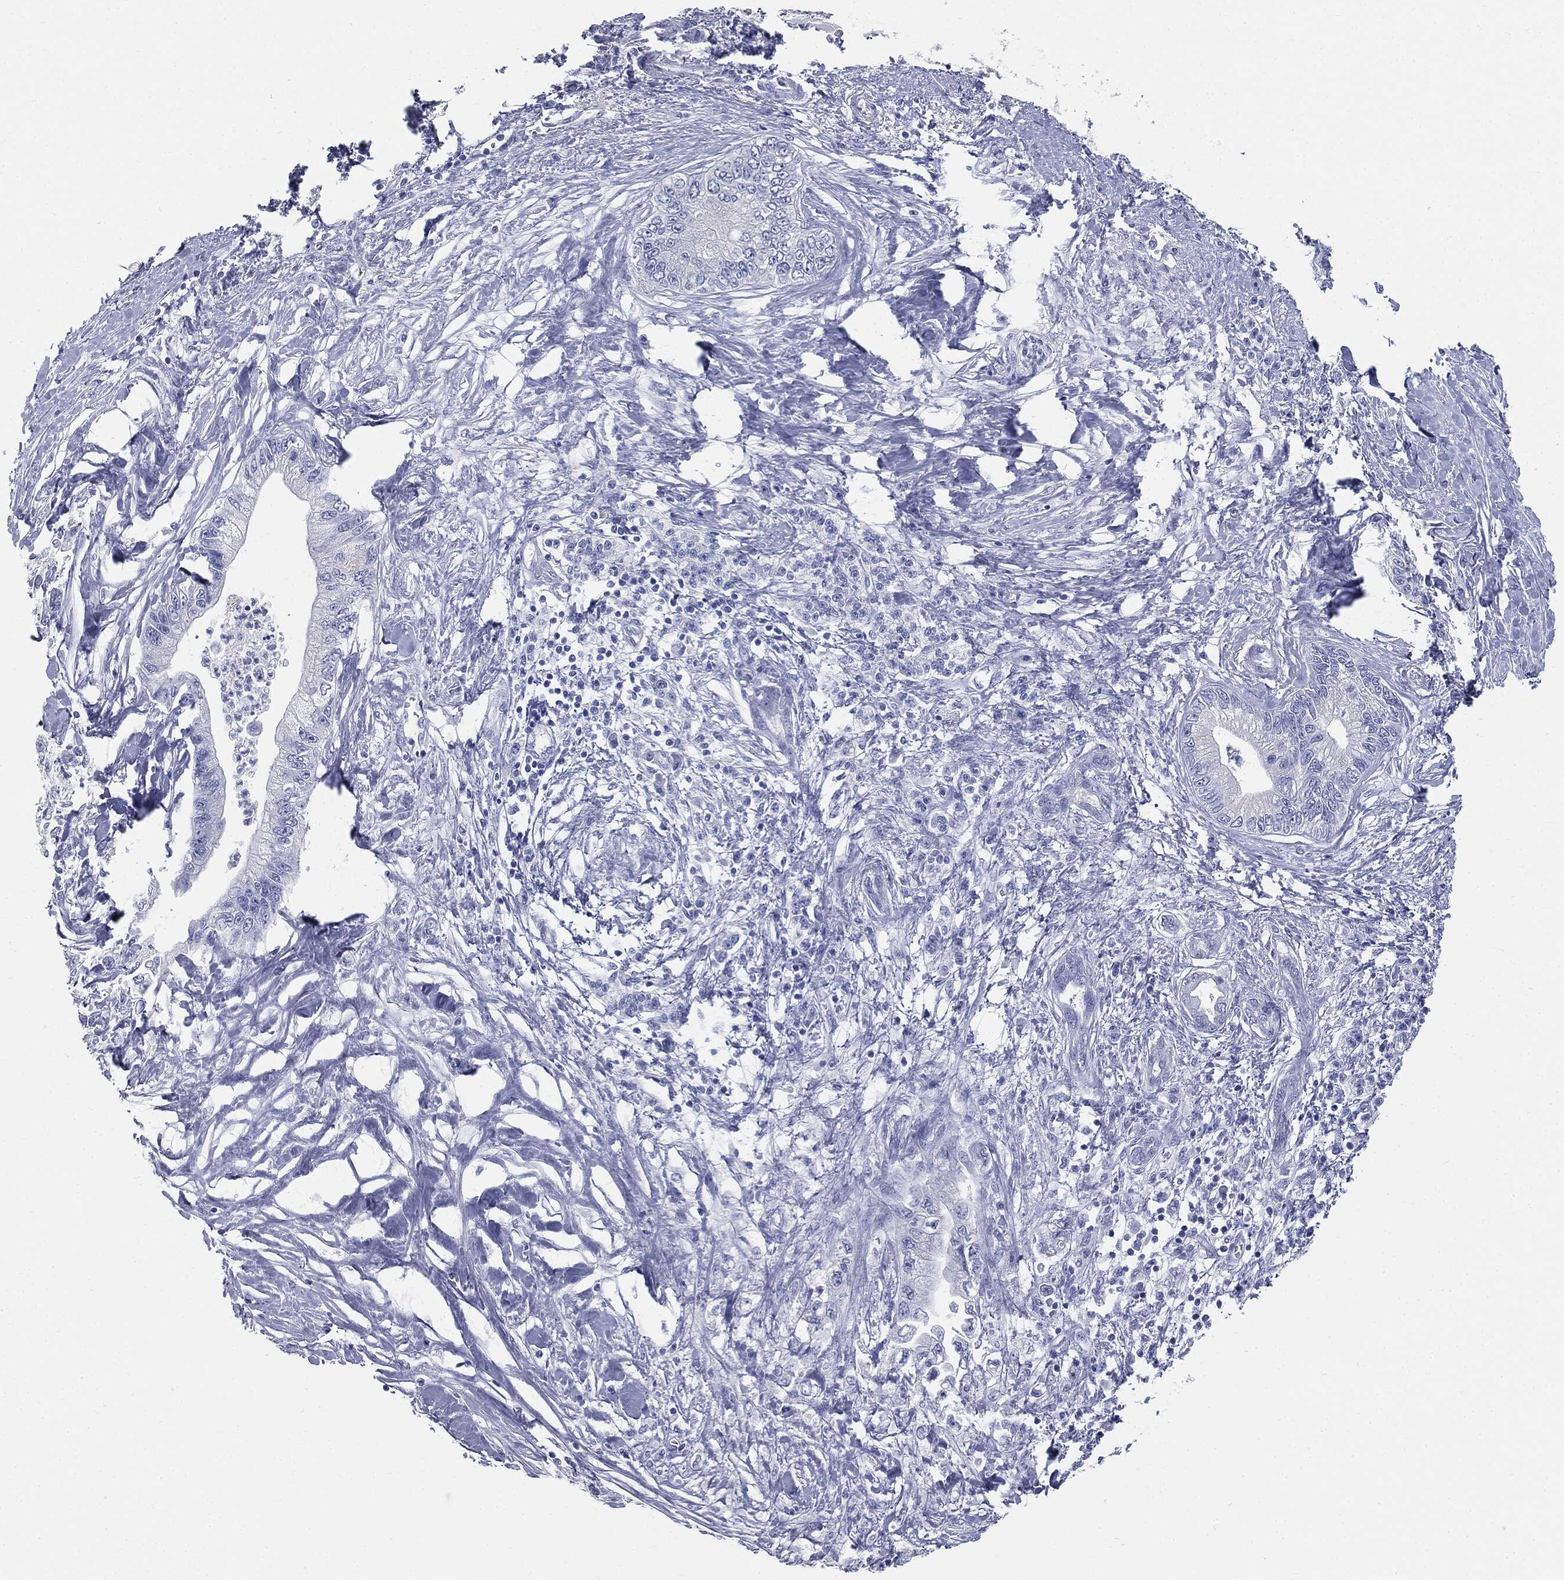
{"staining": {"intensity": "negative", "quantity": "none", "location": "none"}, "tissue": "pancreatic cancer", "cell_type": "Tumor cells", "image_type": "cancer", "snomed": [{"axis": "morphology", "description": "Adenocarcinoma, NOS"}, {"axis": "topography", "description": "Pancreas"}], "caption": "The immunohistochemistry photomicrograph has no significant staining in tumor cells of pancreatic cancer tissue.", "gene": "CUZD1", "patient": {"sex": "male", "age": 61}}